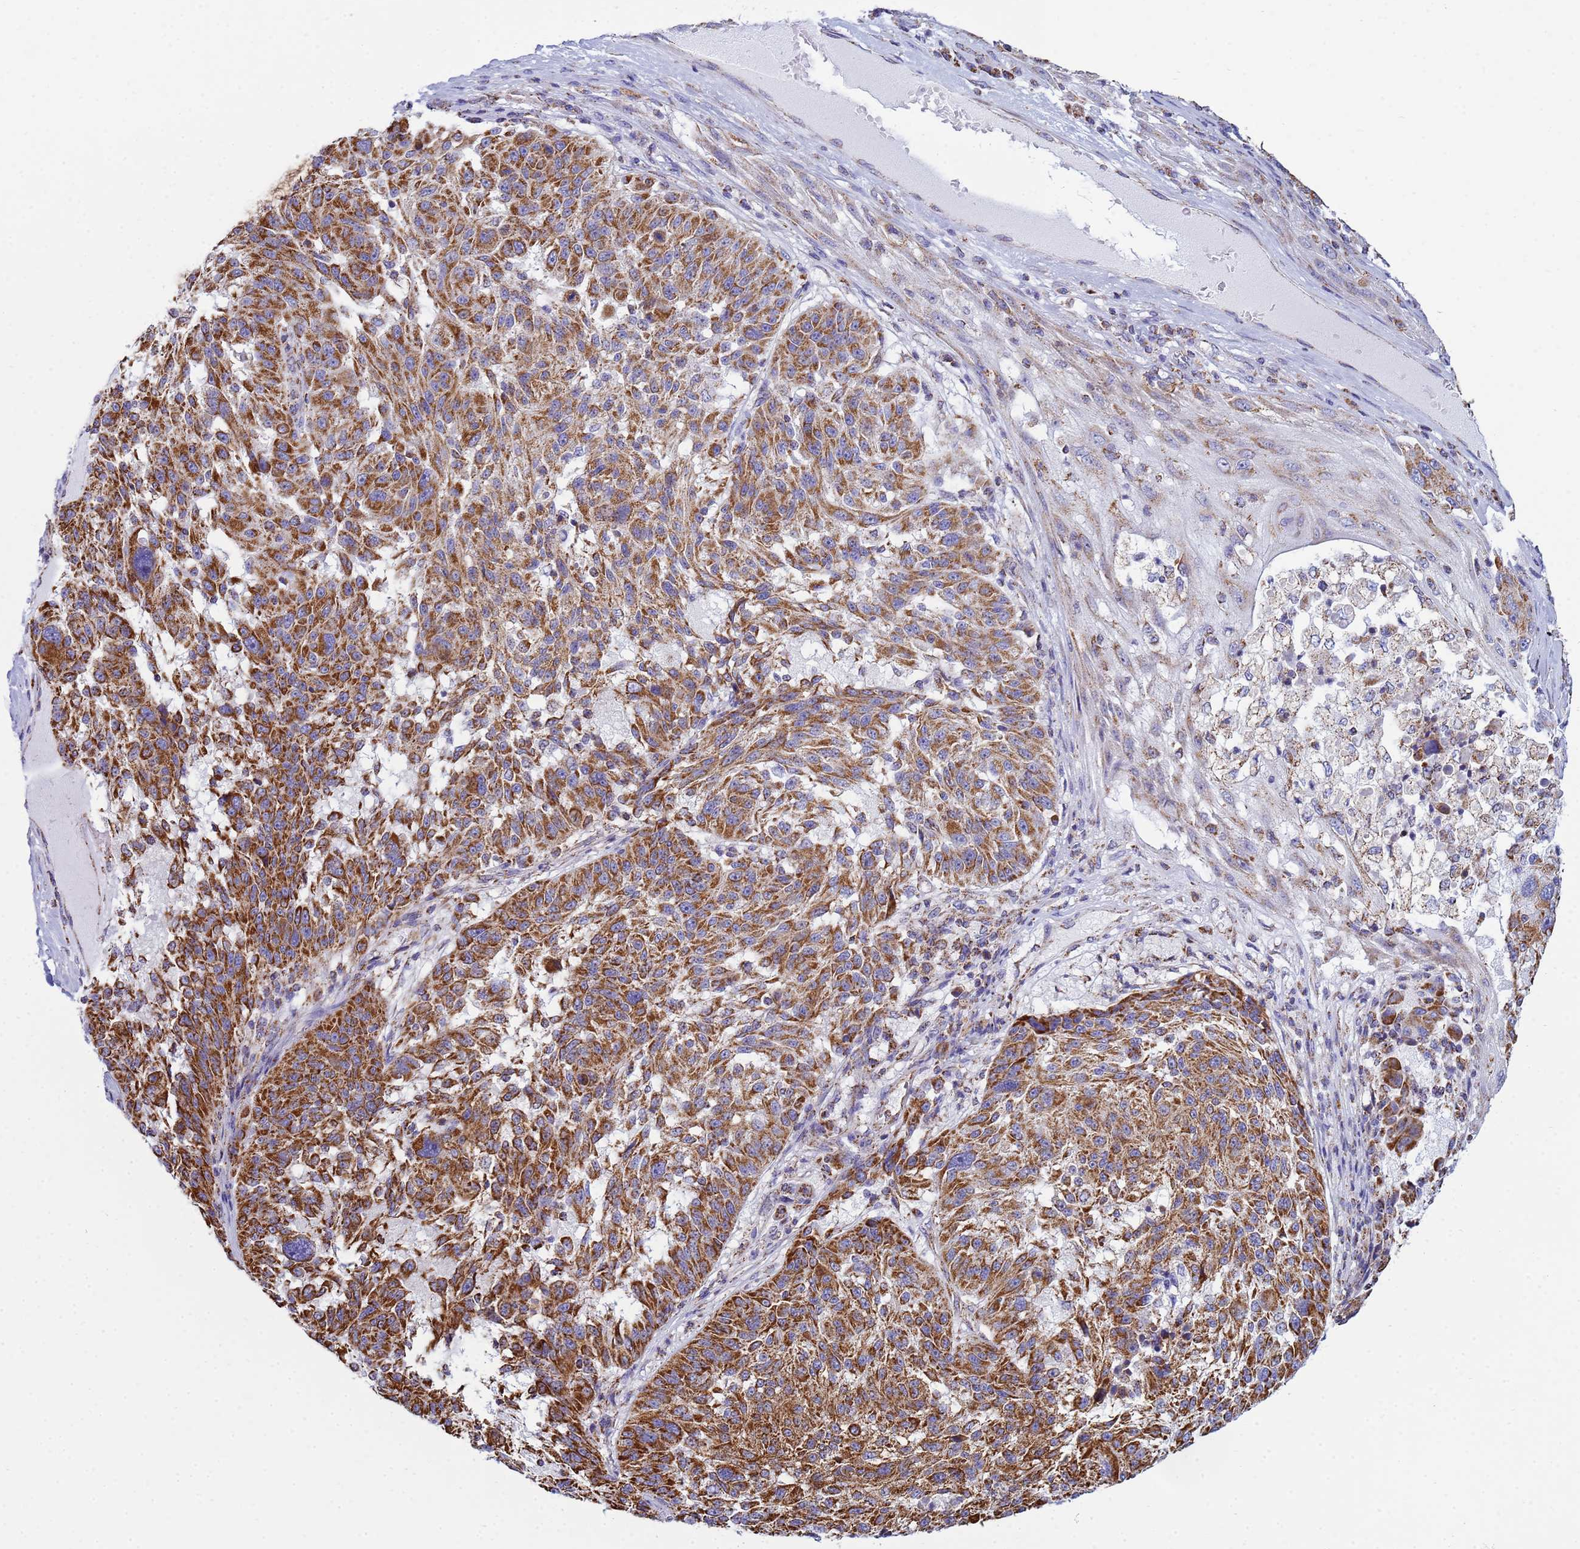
{"staining": {"intensity": "strong", "quantity": ">75%", "location": "cytoplasmic/membranous"}, "tissue": "melanoma", "cell_type": "Tumor cells", "image_type": "cancer", "snomed": [{"axis": "morphology", "description": "Malignant melanoma, NOS"}, {"axis": "topography", "description": "Skin"}], "caption": "Human melanoma stained with a brown dye exhibits strong cytoplasmic/membranous positive positivity in approximately >75% of tumor cells.", "gene": "COQ4", "patient": {"sex": "male", "age": 53}}